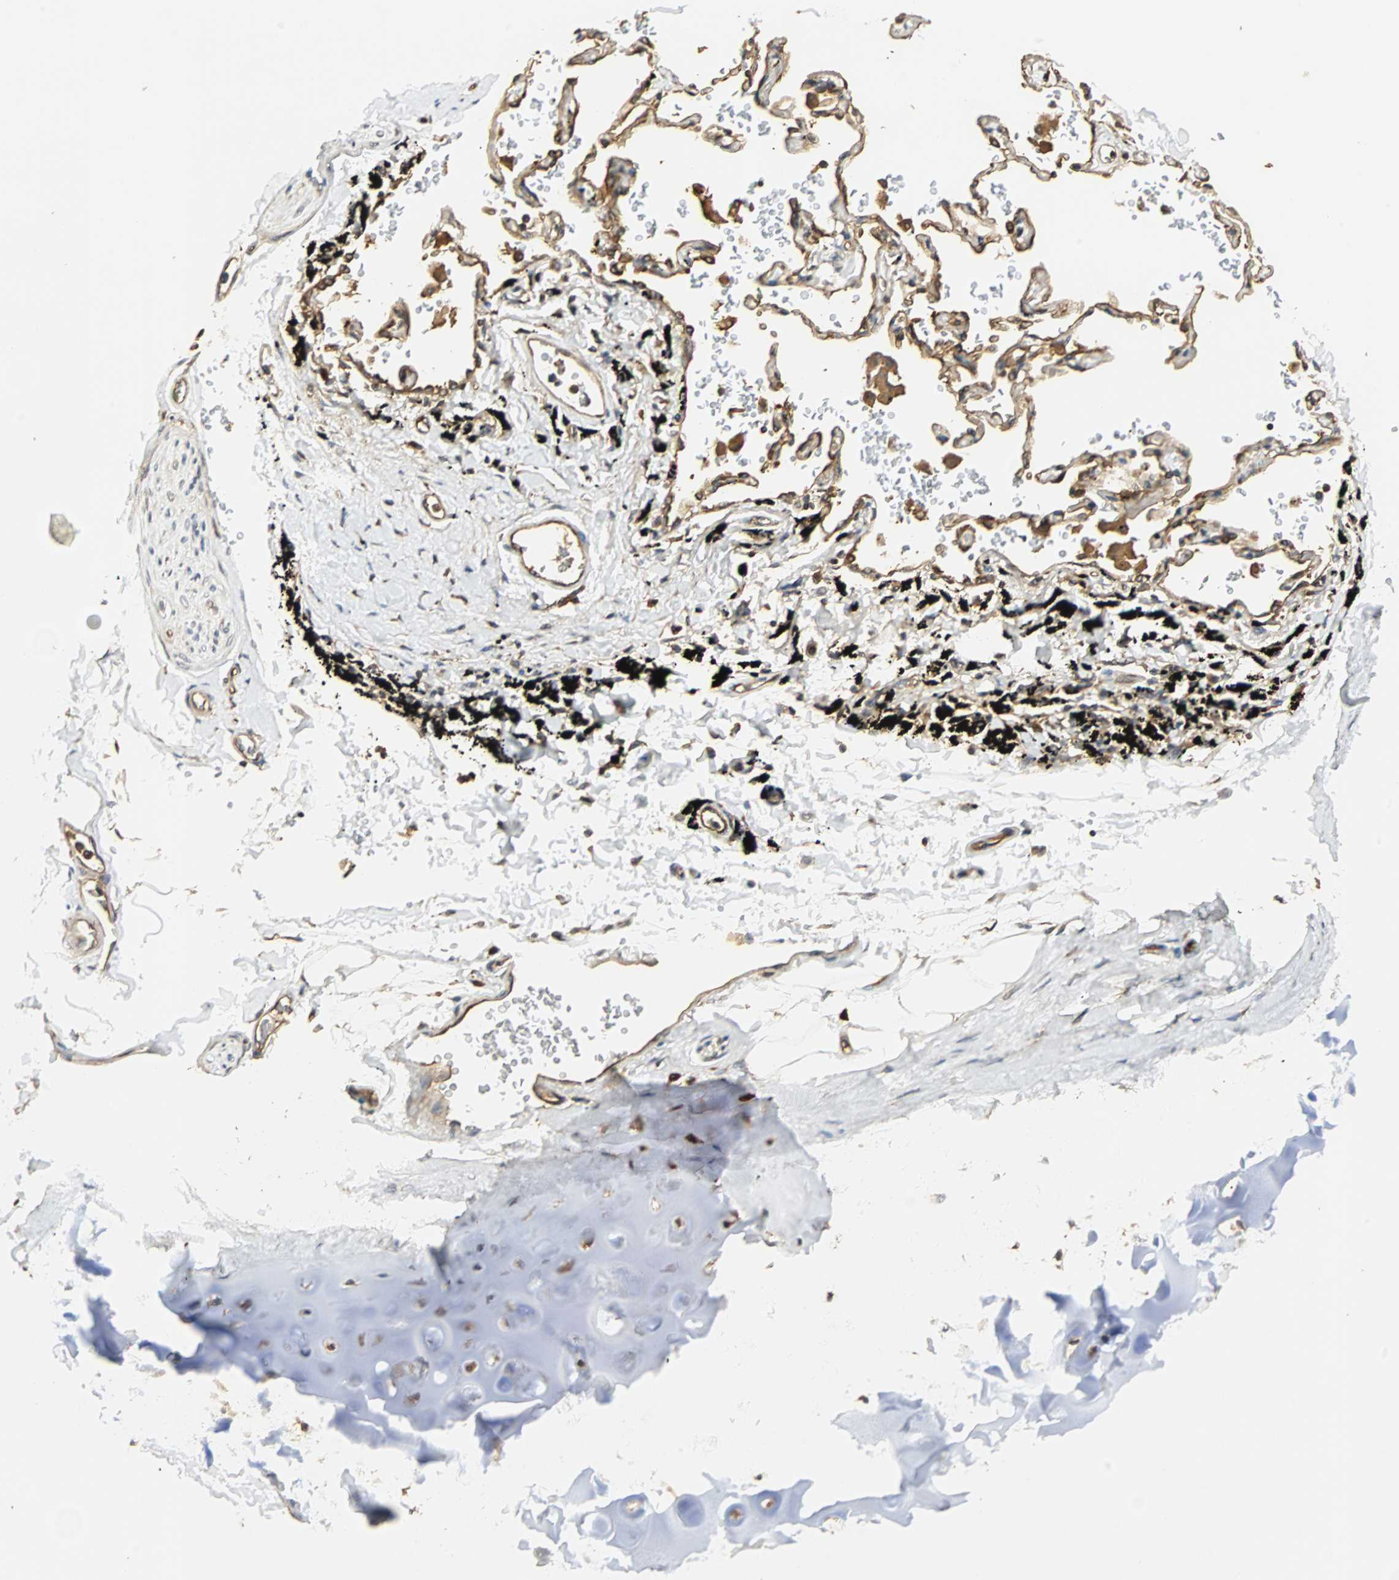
{"staining": {"intensity": "moderate", "quantity": ">75%", "location": "cytoplasmic/membranous"}, "tissue": "adipose tissue", "cell_type": "Adipocytes", "image_type": "normal", "snomed": [{"axis": "morphology", "description": "Normal tissue, NOS"}, {"axis": "topography", "description": "Cartilage tissue"}, {"axis": "topography", "description": "Bronchus"}], "caption": "Moderate cytoplasmic/membranous staining is present in about >75% of adipocytes in benign adipose tissue. The protein is stained brown, and the nuclei are stained in blue (DAB IHC with brightfield microscopy, high magnification).", "gene": "GALK1", "patient": {"sex": "female", "age": 73}}